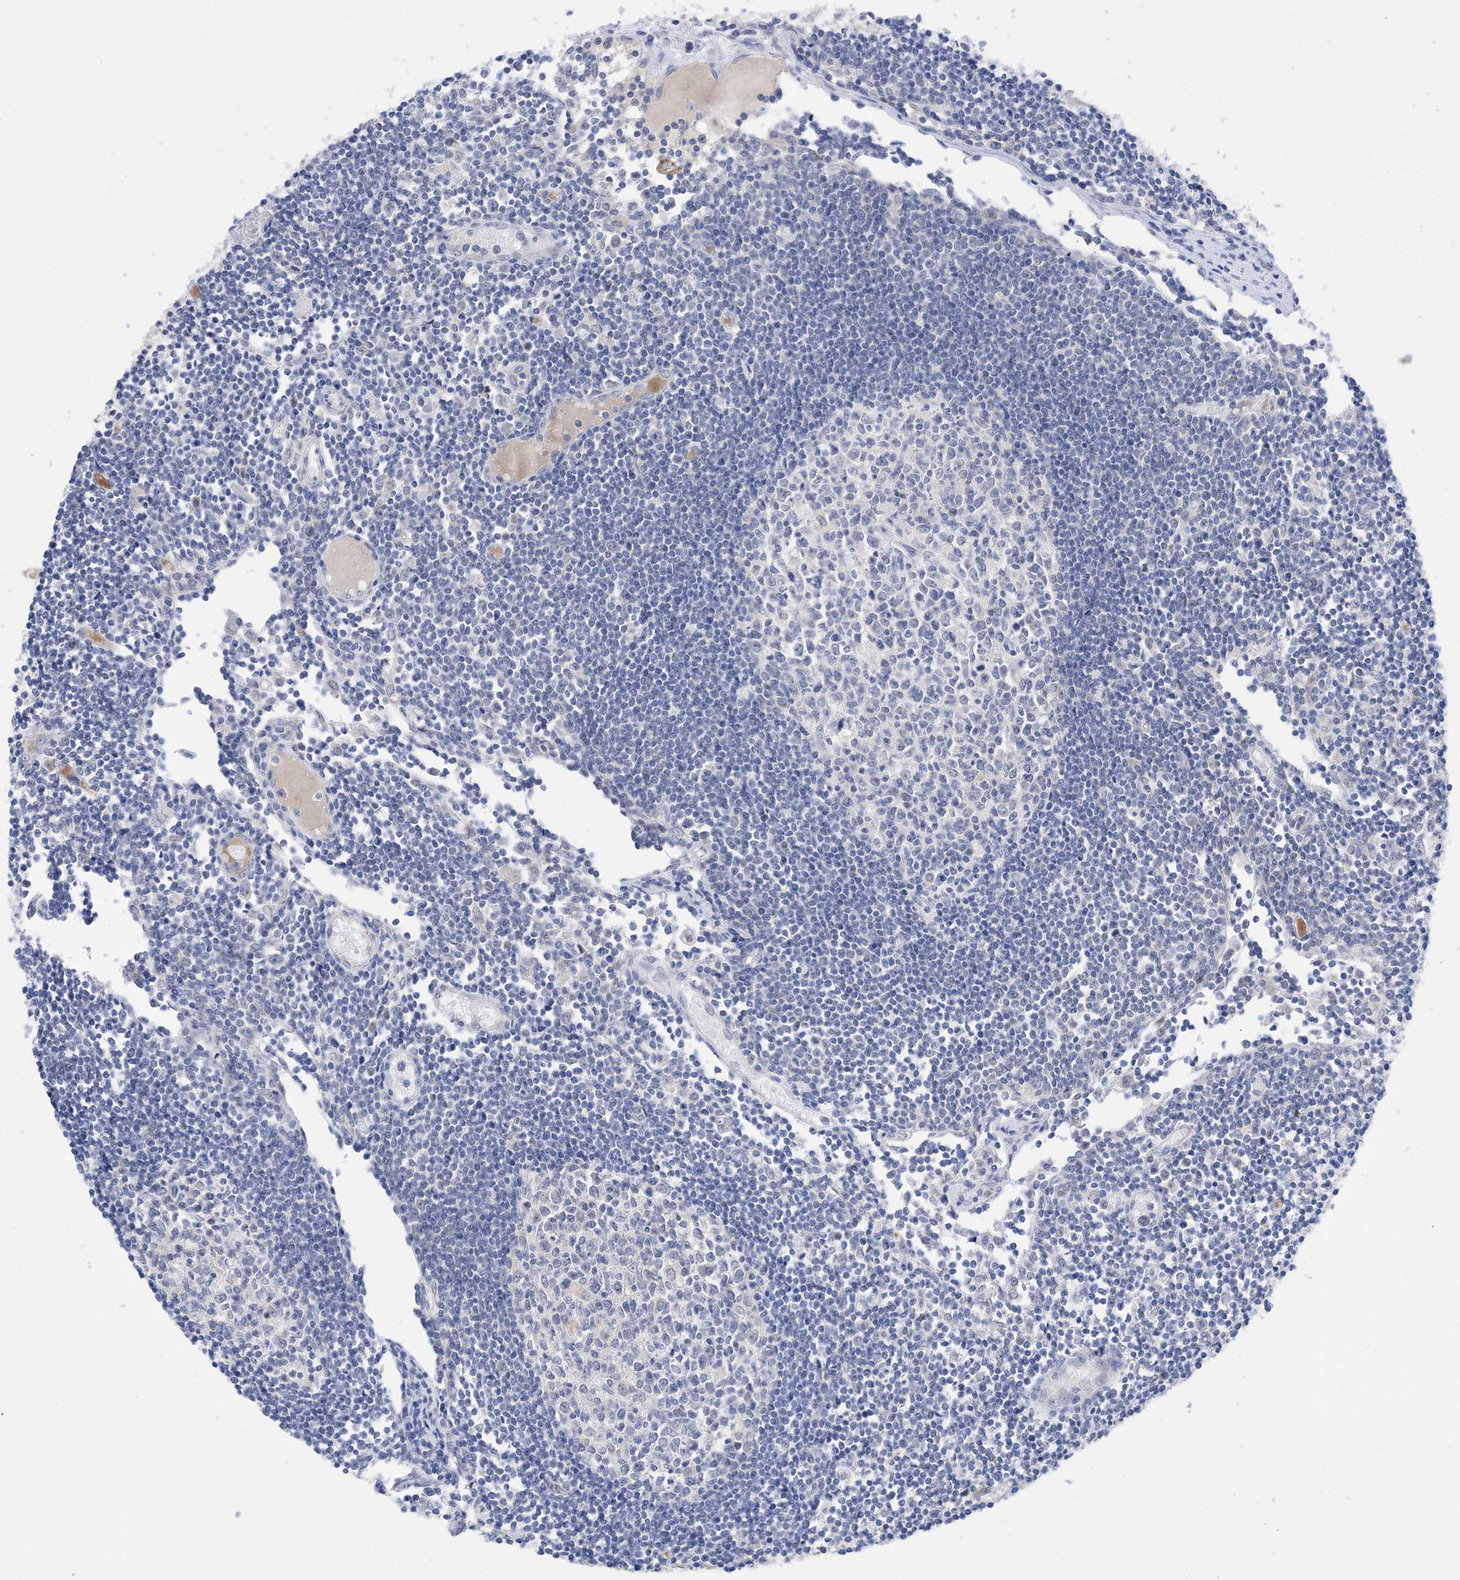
{"staining": {"intensity": "negative", "quantity": "none", "location": "none"}, "tissue": "lymph node", "cell_type": "Germinal center cells", "image_type": "normal", "snomed": [{"axis": "morphology", "description": "Normal tissue, NOS"}, {"axis": "topography", "description": "Lymph node"}], "caption": "DAB (3,3'-diaminobenzidine) immunohistochemical staining of benign lymph node shows no significant staining in germinal center cells.", "gene": "PLK4", "patient": {"sex": "female", "age": 11}}